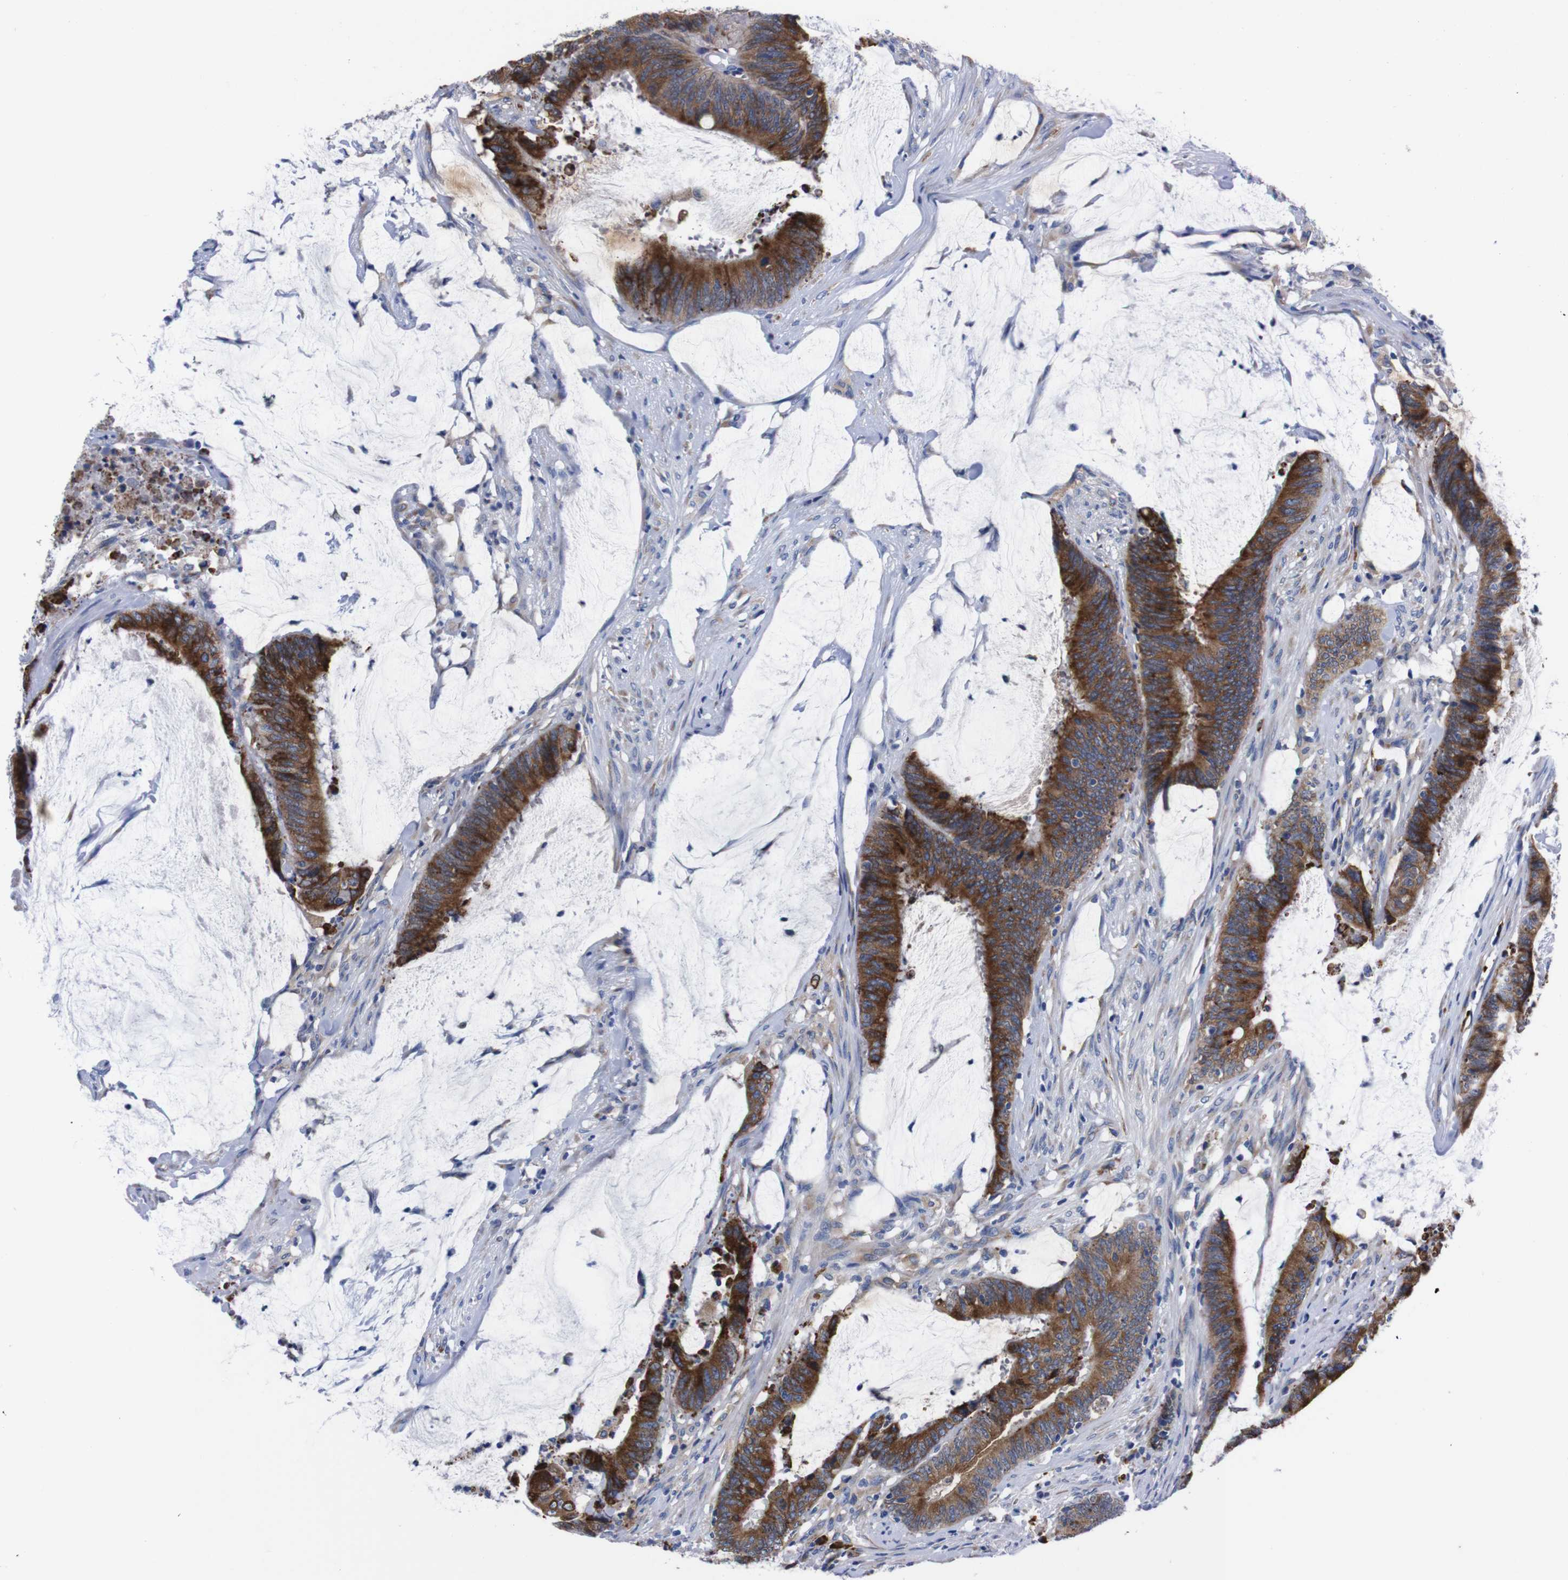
{"staining": {"intensity": "strong", "quantity": ">75%", "location": "cytoplasmic/membranous"}, "tissue": "colorectal cancer", "cell_type": "Tumor cells", "image_type": "cancer", "snomed": [{"axis": "morphology", "description": "Adenocarcinoma, NOS"}, {"axis": "topography", "description": "Rectum"}], "caption": "Immunohistochemistry (IHC) photomicrograph of human colorectal adenocarcinoma stained for a protein (brown), which demonstrates high levels of strong cytoplasmic/membranous expression in about >75% of tumor cells.", "gene": "NEBL", "patient": {"sex": "female", "age": 66}}